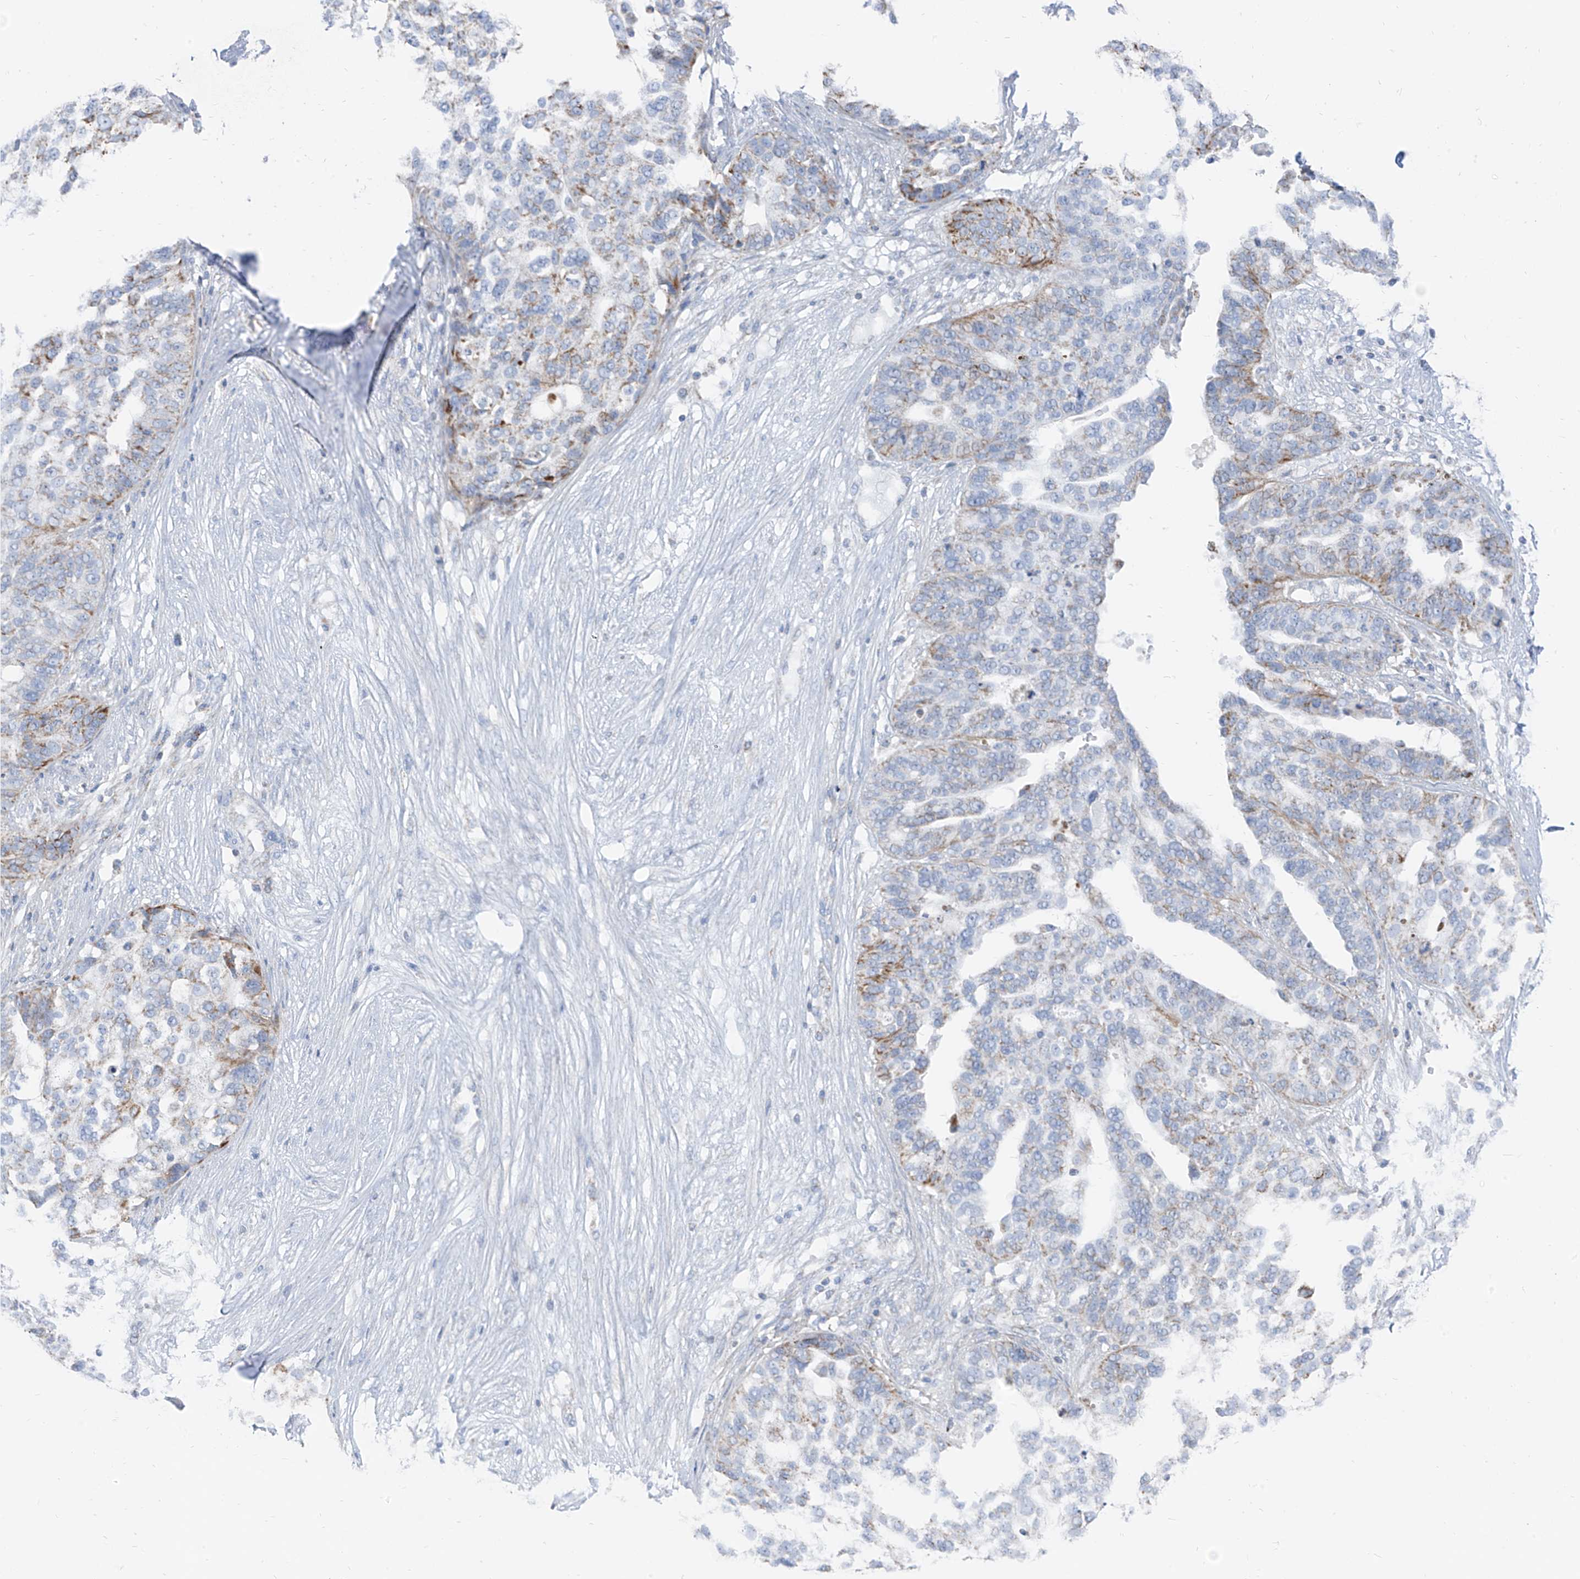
{"staining": {"intensity": "weak", "quantity": "25%-75%", "location": "cytoplasmic/membranous"}, "tissue": "ovarian cancer", "cell_type": "Tumor cells", "image_type": "cancer", "snomed": [{"axis": "morphology", "description": "Cystadenocarcinoma, serous, NOS"}, {"axis": "topography", "description": "Ovary"}], "caption": "About 25%-75% of tumor cells in human ovarian cancer demonstrate weak cytoplasmic/membranous protein expression as visualized by brown immunohistochemical staining.", "gene": "ETHE1", "patient": {"sex": "female", "age": 59}}